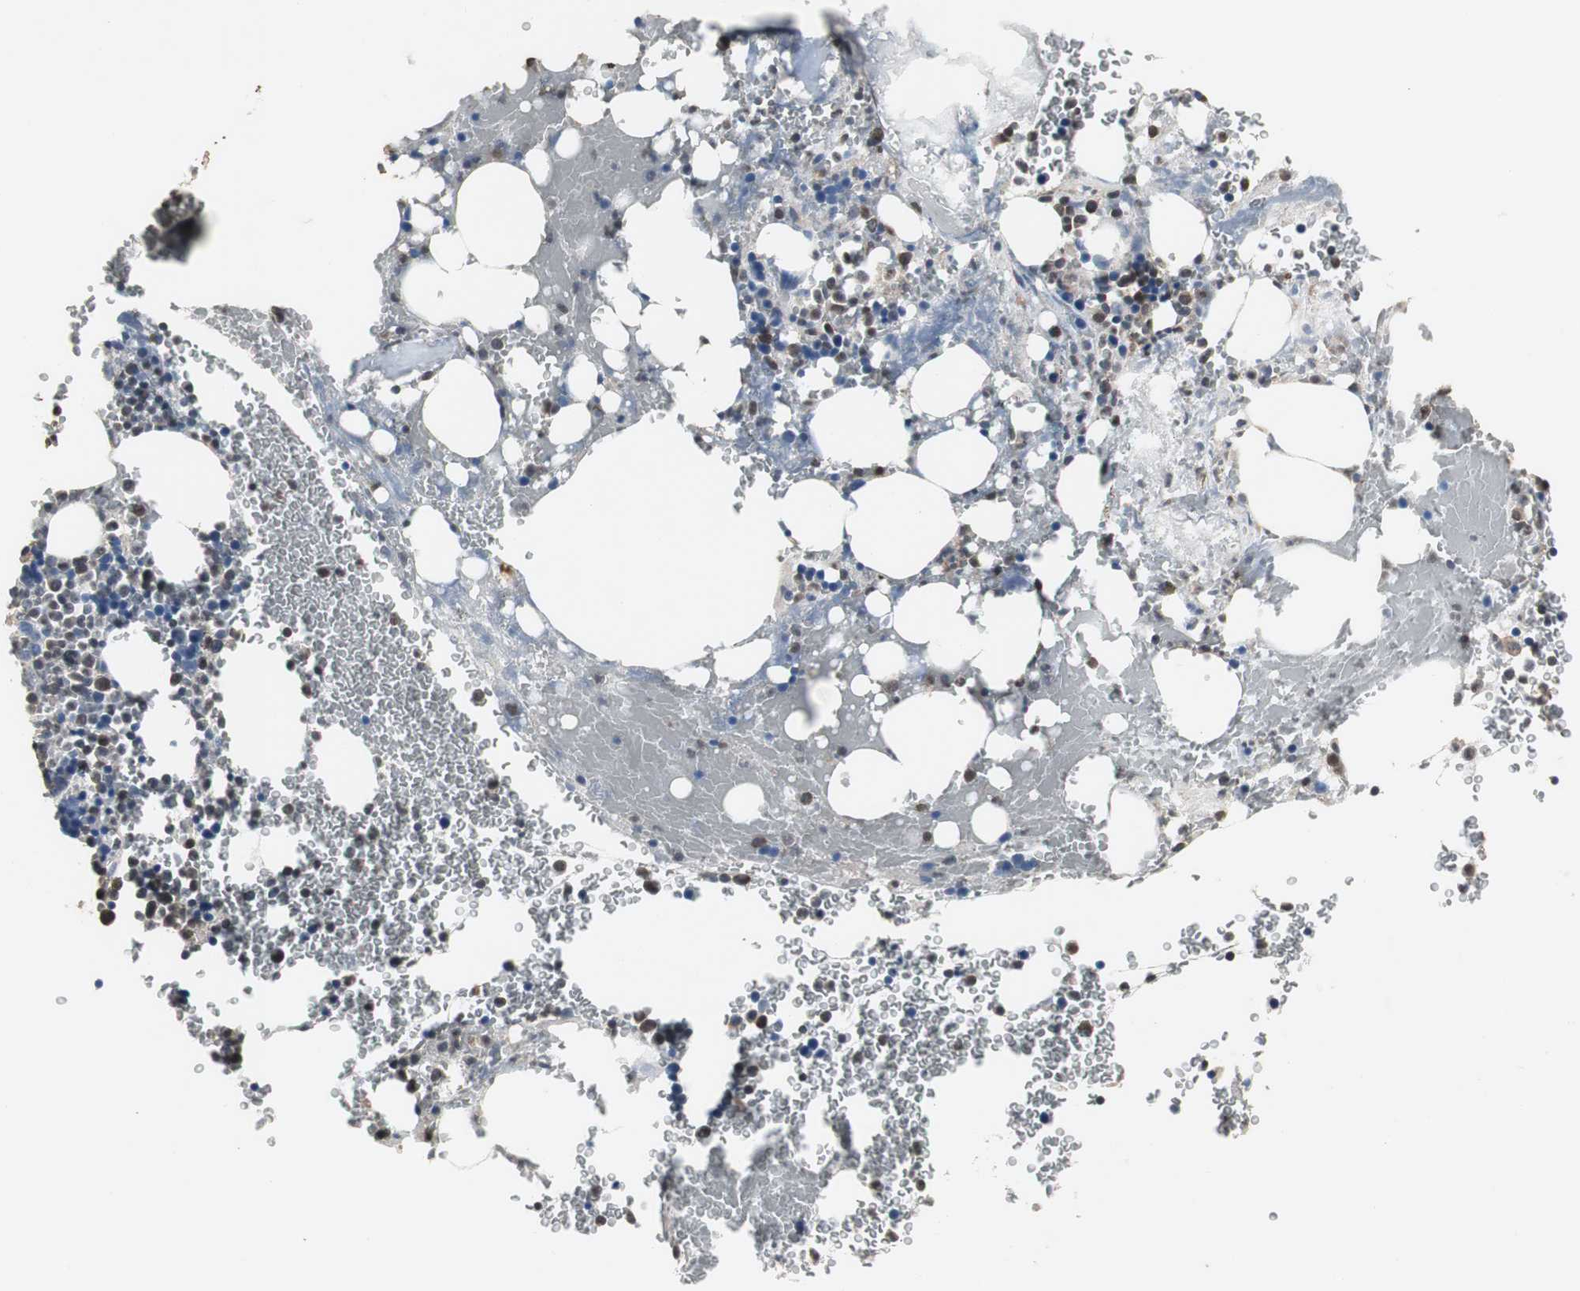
{"staining": {"intensity": "moderate", "quantity": "<25%", "location": "cytoplasmic/membranous"}, "tissue": "bone marrow", "cell_type": "Hematopoietic cells", "image_type": "normal", "snomed": [{"axis": "morphology", "description": "Normal tissue, NOS"}, {"axis": "topography", "description": "Bone marrow"}], "caption": "A histopathology image of human bone marrow stained for a protein reveals moderate cytoplasmic/membranous brown staining in hematopoietic cells. (Stains: DAB in brown, nuclei in blue, Microscopy: brightfield microscopy at high magnification).", "gene": "ZSCAN22", "patient": {"sex": "female", "age": 73}}